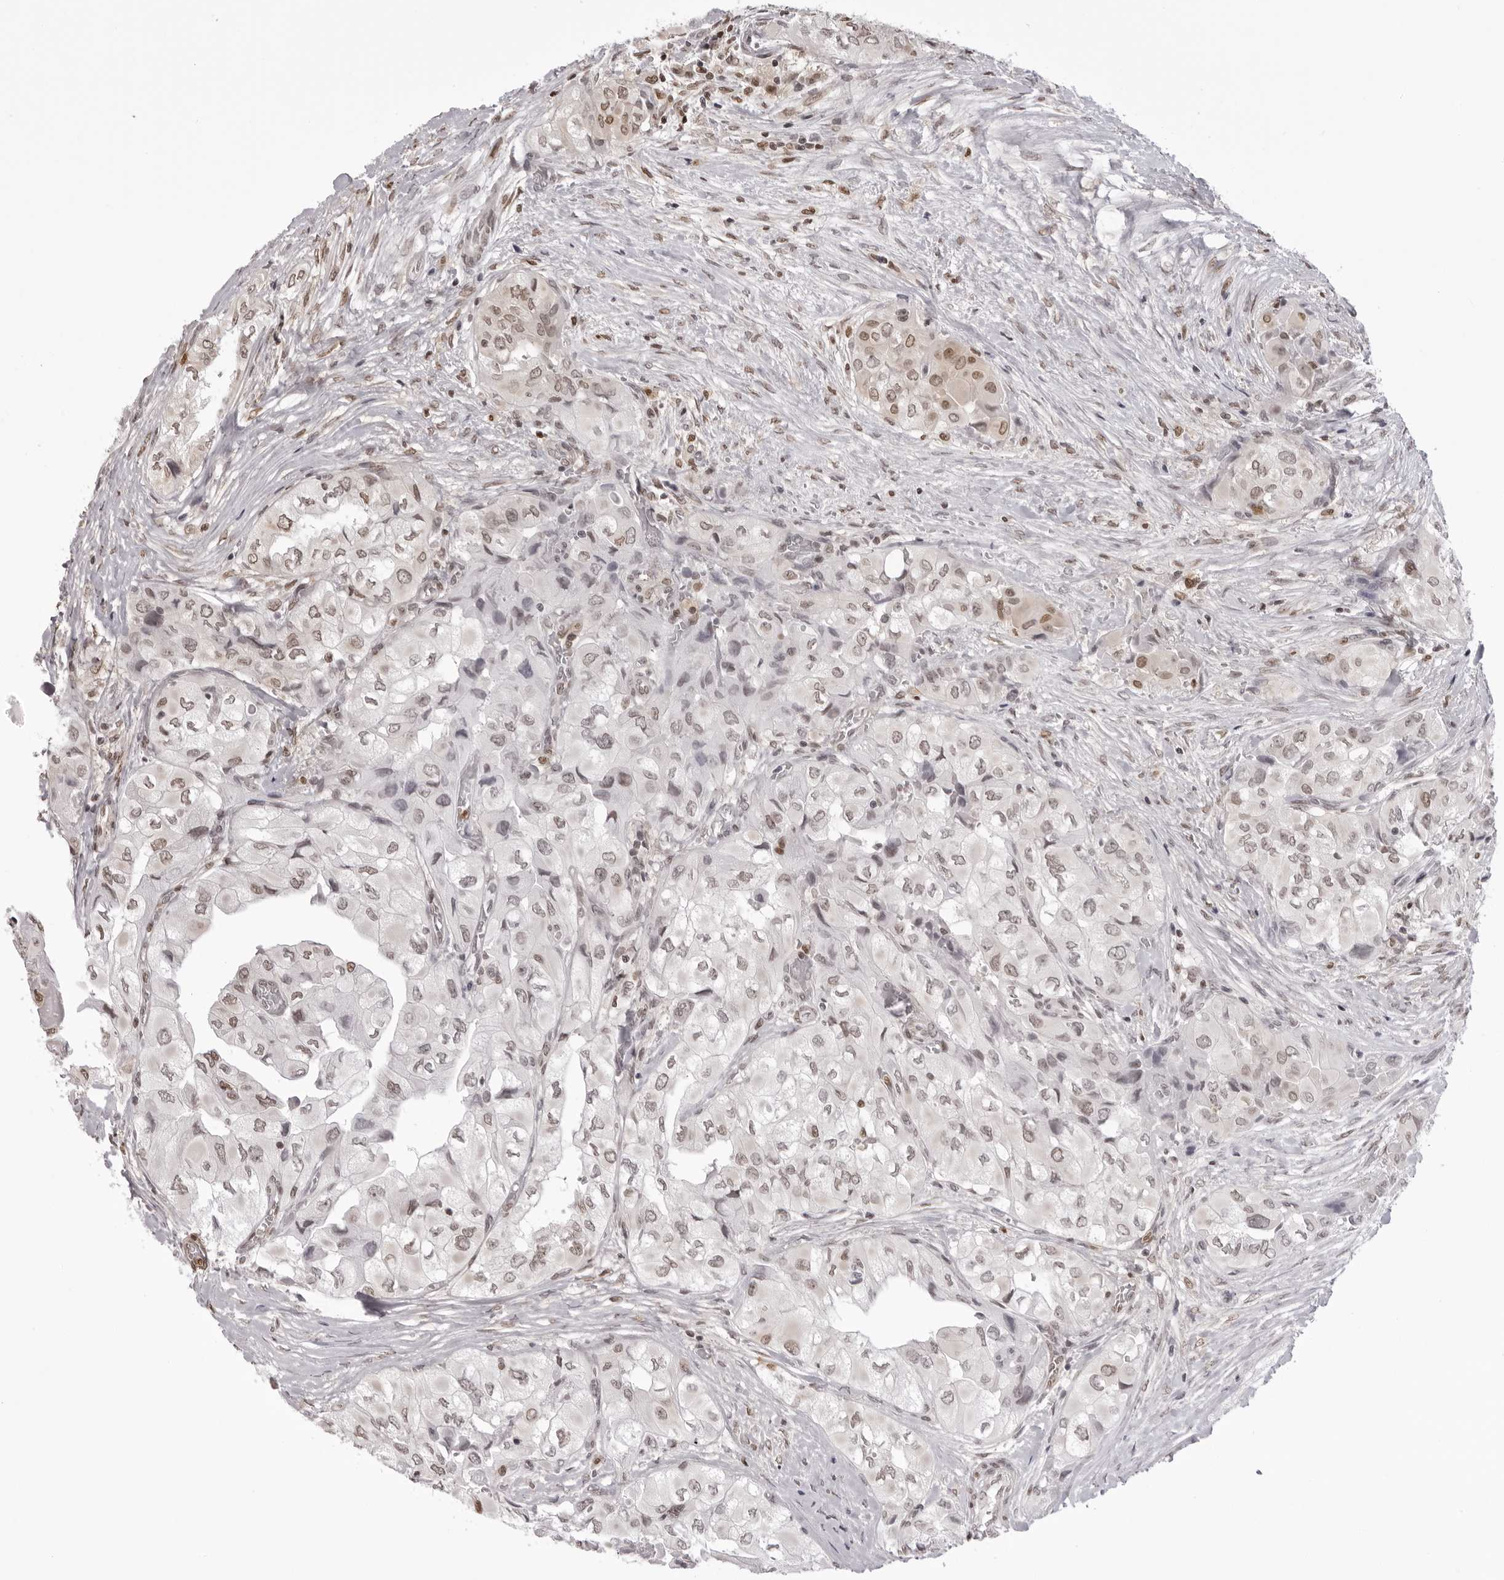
{"staining": {"intensity": "weak", "quantity": ">75%", "location": "nuclear"}, "tissue": "thyroid cancer", "cell_type": "Tumor cells", "image_type": "cancer", "snomed": [{"axis": "morphology", "description": "Papillary adenocarcinoma, NOS"}, {"axis": "topography", "description": "Thyroid gland"}], "caption": "Immunohistochemical staining of human thyroid cancer reveals weak nuclear protein positivity in approximately >75% of tumor cells.", "gene": "HSPA4", "patient": {"sex": "female", "age": 59}}